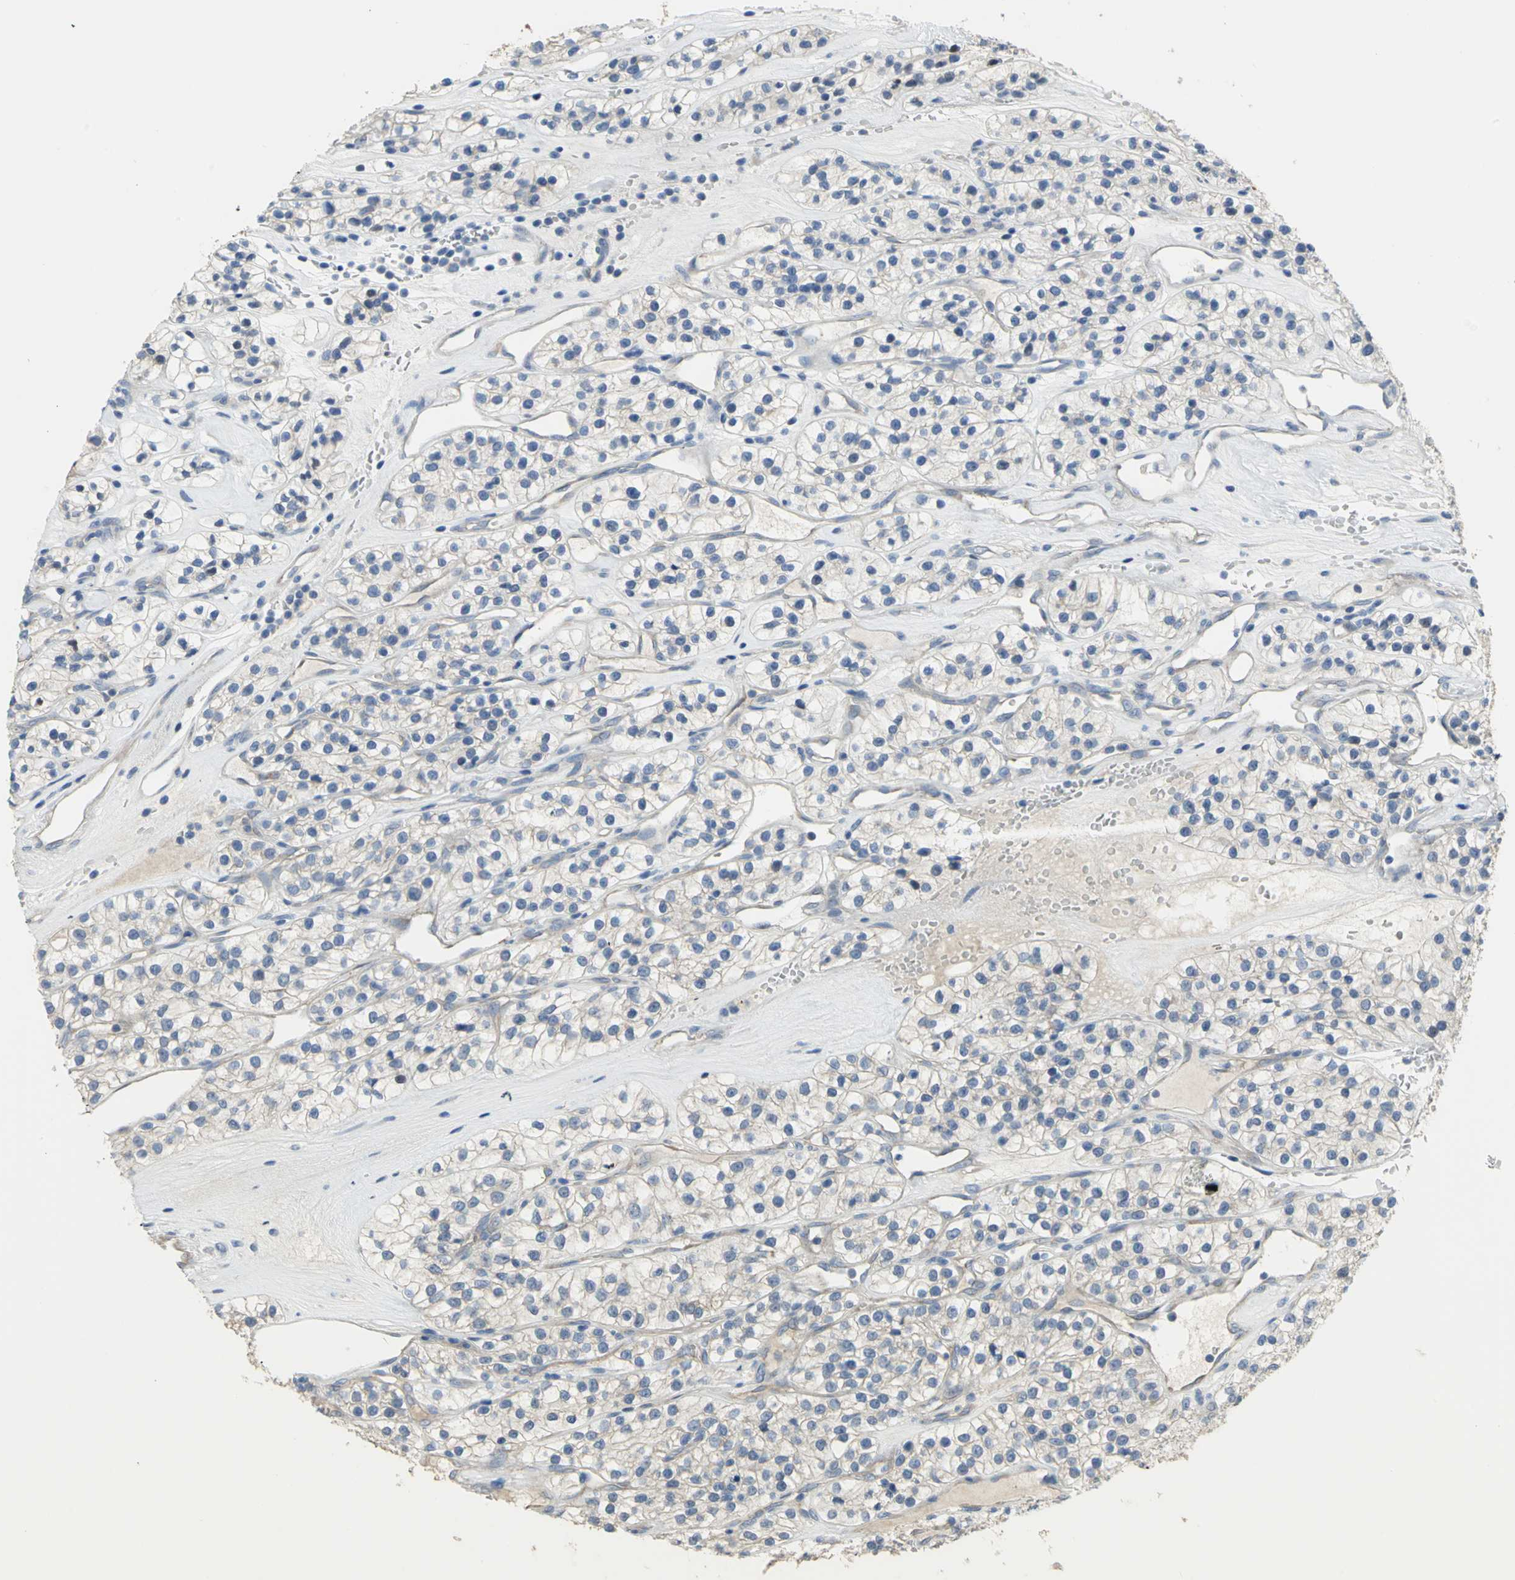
{"staining": {"intensity": "negative", "quantity": "none", "location": "none"}, "tissue": "renal cancer", "cell_type": "Tumor cells", "image_type": "cancer", "snomed": [{"axis": "morphology", "description": "Adenocarcinoma, NOS"}, {"axis": "topography", "description": "Kidney"}], "caption": "IHC image of neoplastic tissue: renal adenocarcinoma stained with DAB exhibits no significant protein expression in tumor cells. (Stains: DAB IHC with hematoxylin counter stain, Microscopy: brightfield microscopy at high magnification).", "gene": "HTR1F", "patient": {"sex": "female", "age": 57}}